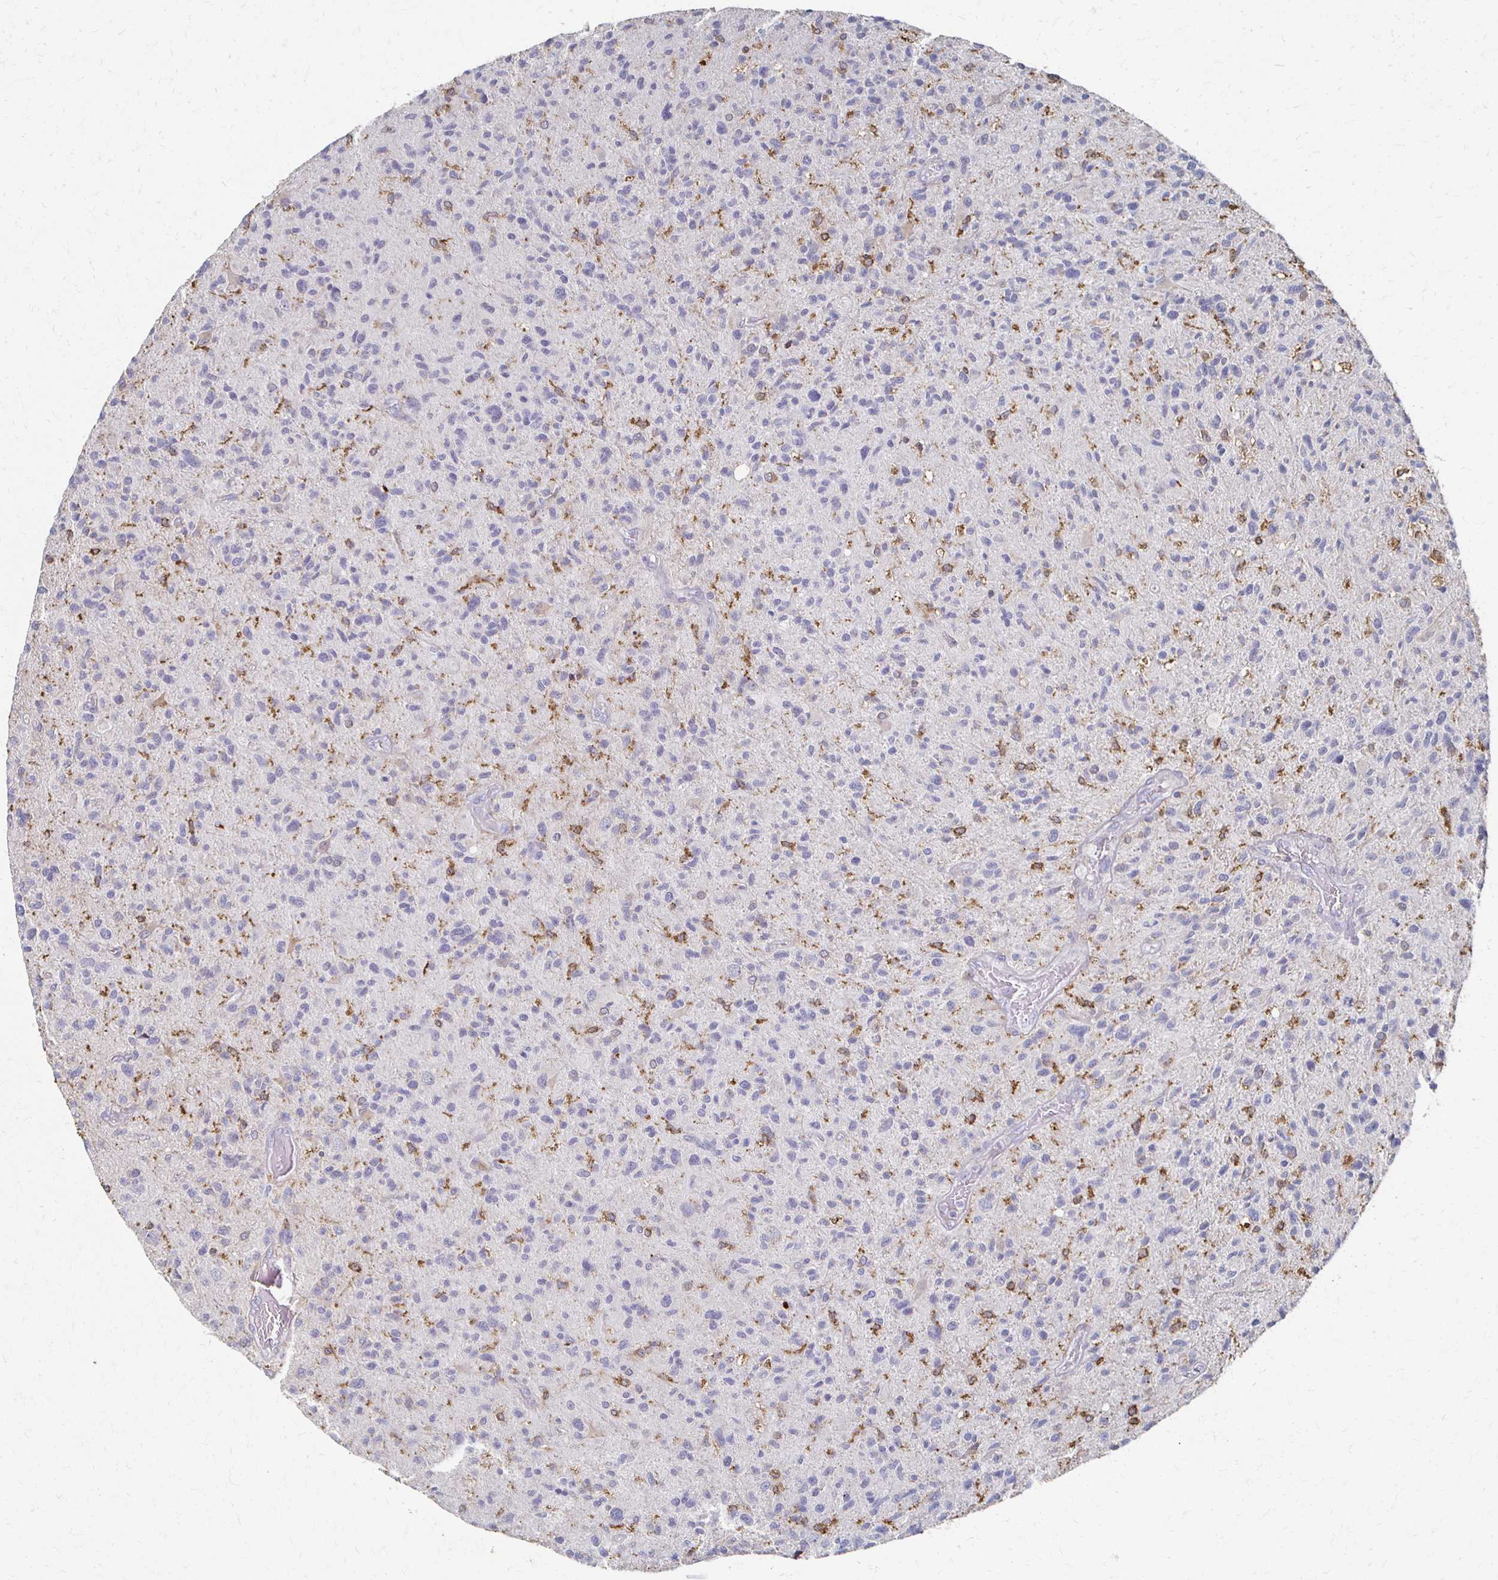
{"staining": {"intensity": "negative", "quantity": "none", "location": "none"}, "tissue": "glioma", "cell_type": "Tumor cells", "image_type": "cancer", "snomed": [{"axis": "morphology", "description": "Glioma, malignant, High grade"}, {"axis": "topography", "description": "Brain"}], "caption": "Immunohistochemistry micrograph of malignant high-grade glioma stained for a protein (brown), which reveals no expression in tumor cells. (Brightfield microscopy of DAB immunohistochemistry at high magnification).", "gene": "CX3CR1", "patient": {"sex": "female", "age": 70}}